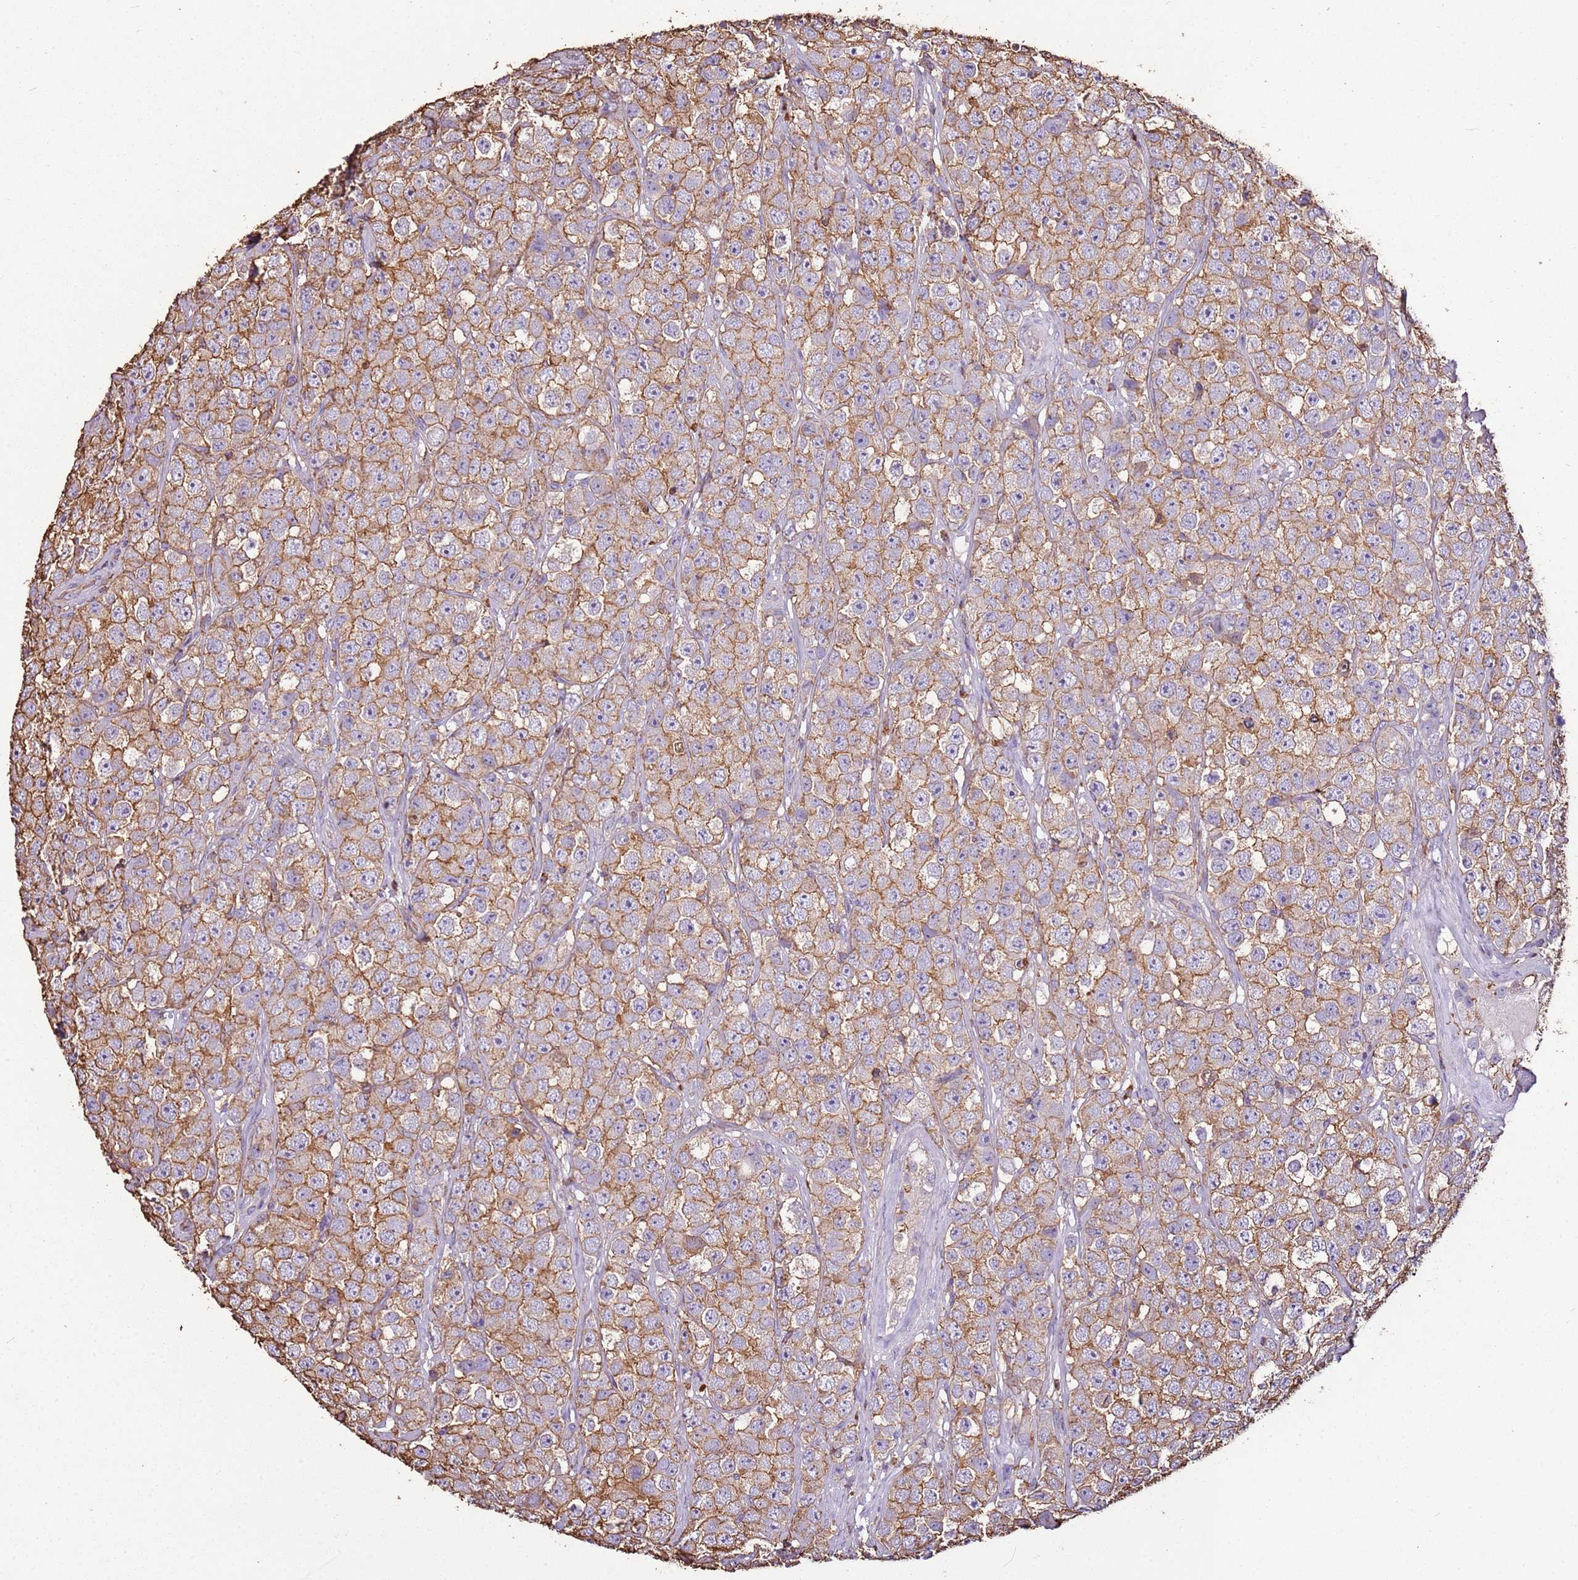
{"staining": {"intensity": "moderate", "quantity": ">75%", "location": "cytoplasmic/membranous"}, "tissue": "testis cancer", "cell_type": "Tumor cells", "image_type": "cancer", "snomed": [{"axis": "morphology", "description": "Seminoma, NOS"}, {"axis": "topography", "description": "Testis"}], "caption": "Protein staining displays moderate cytoplasmic/membranous expression in approximately >75% of tumor cells in seminoma (testis).", "gene": "ARL10", "patient": {"sex": "male", "age": 28}}